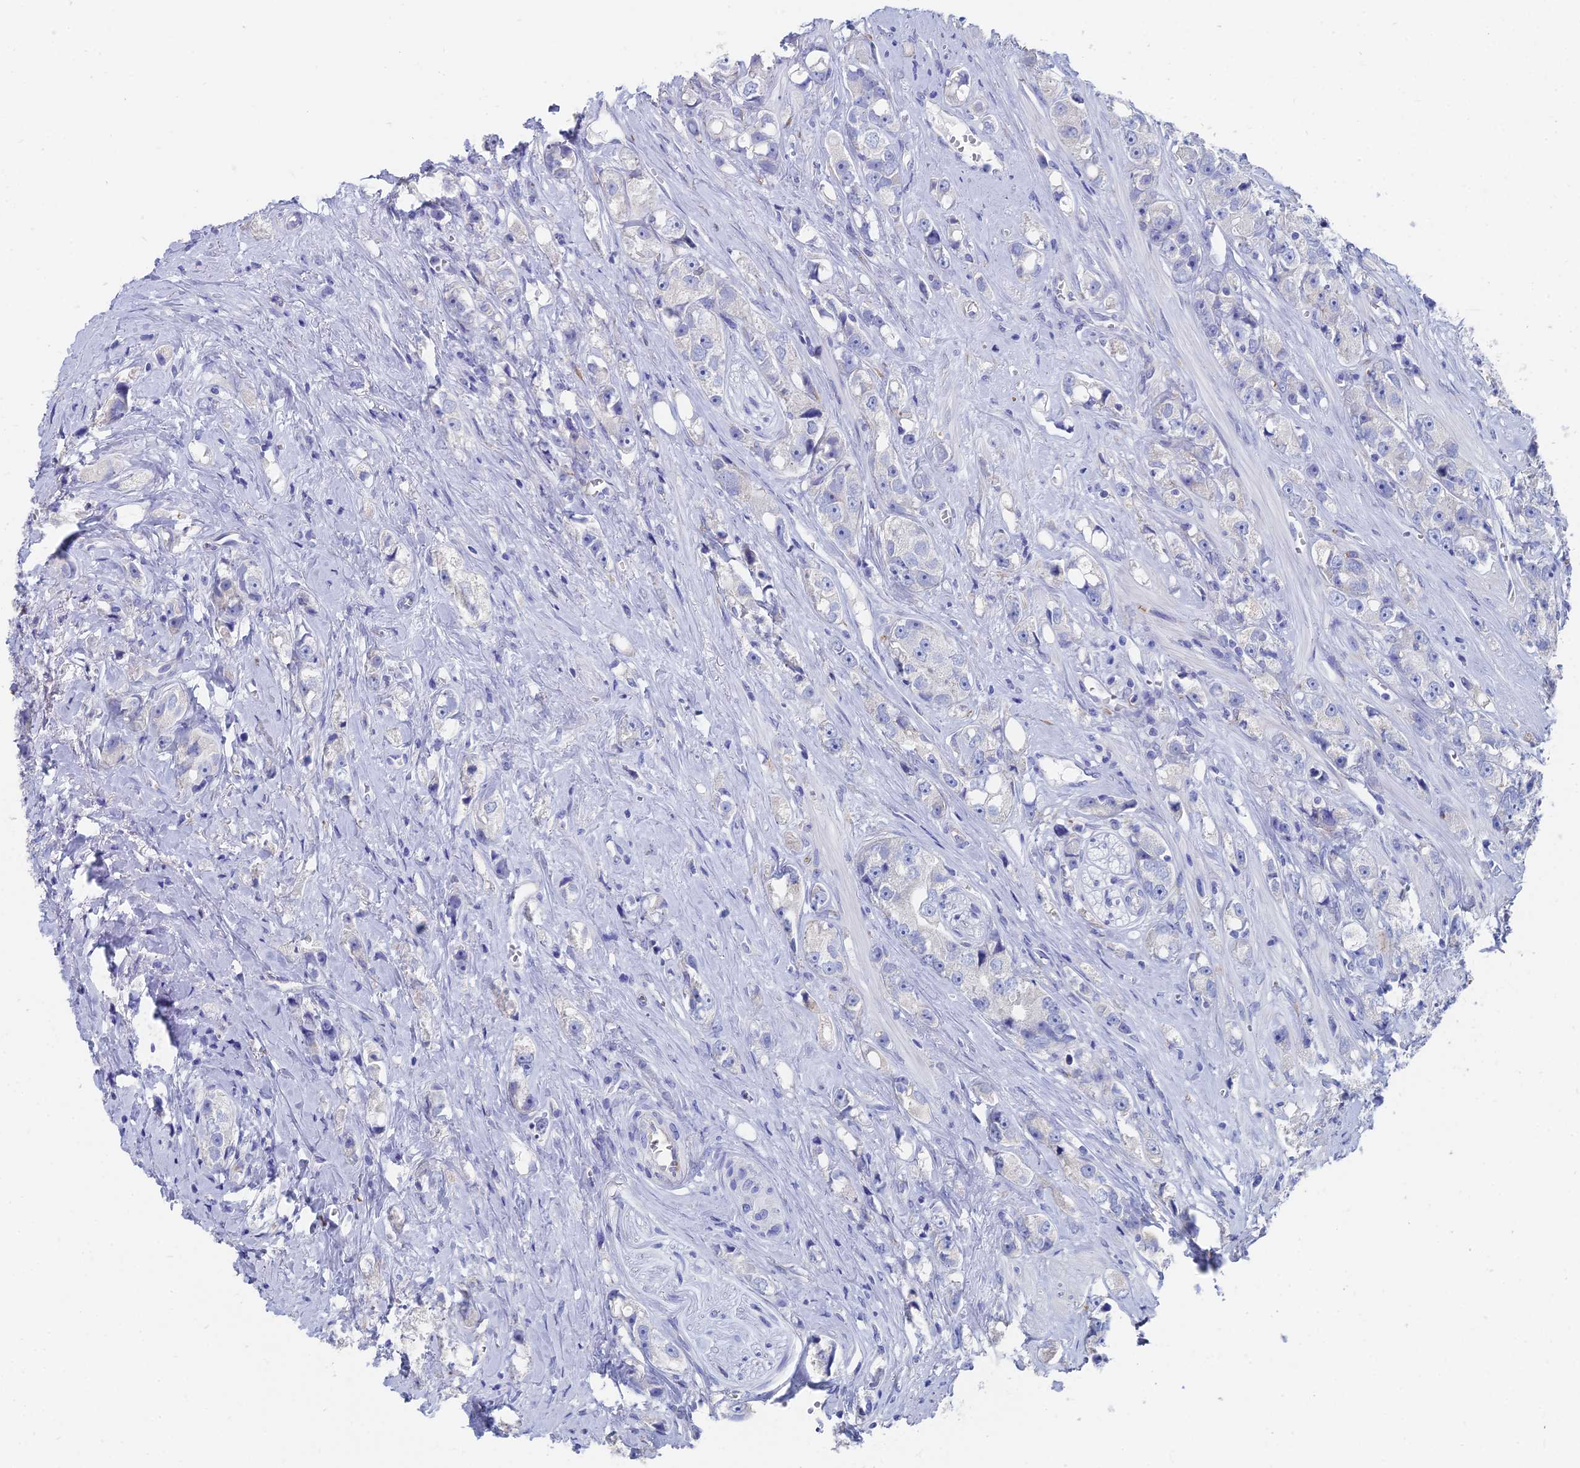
{"staining": {"intensity": "negative", "quantity": "none", "location": "none"}, "tissue": "prostate cancer", "cell_type": "Tumor cells", "image_type": "cancer", "snomed": [{"axis": "morphology", "description": "Adenocarcinoma, High grade"}, {"axis": "topography", "description": "Prostate"}], "caption": "Immunohistochemistry (IHC) micrograph of prostate cancer (adenocarcinoma (high-grade)) stained for a protein (brown), which exhibits no positivity in tumor cells. (Immunohistochemistry, brightfield microscopy, high magnification).", "gene": "TNNT3", "patient": {"sex": "male", "age": 74}}